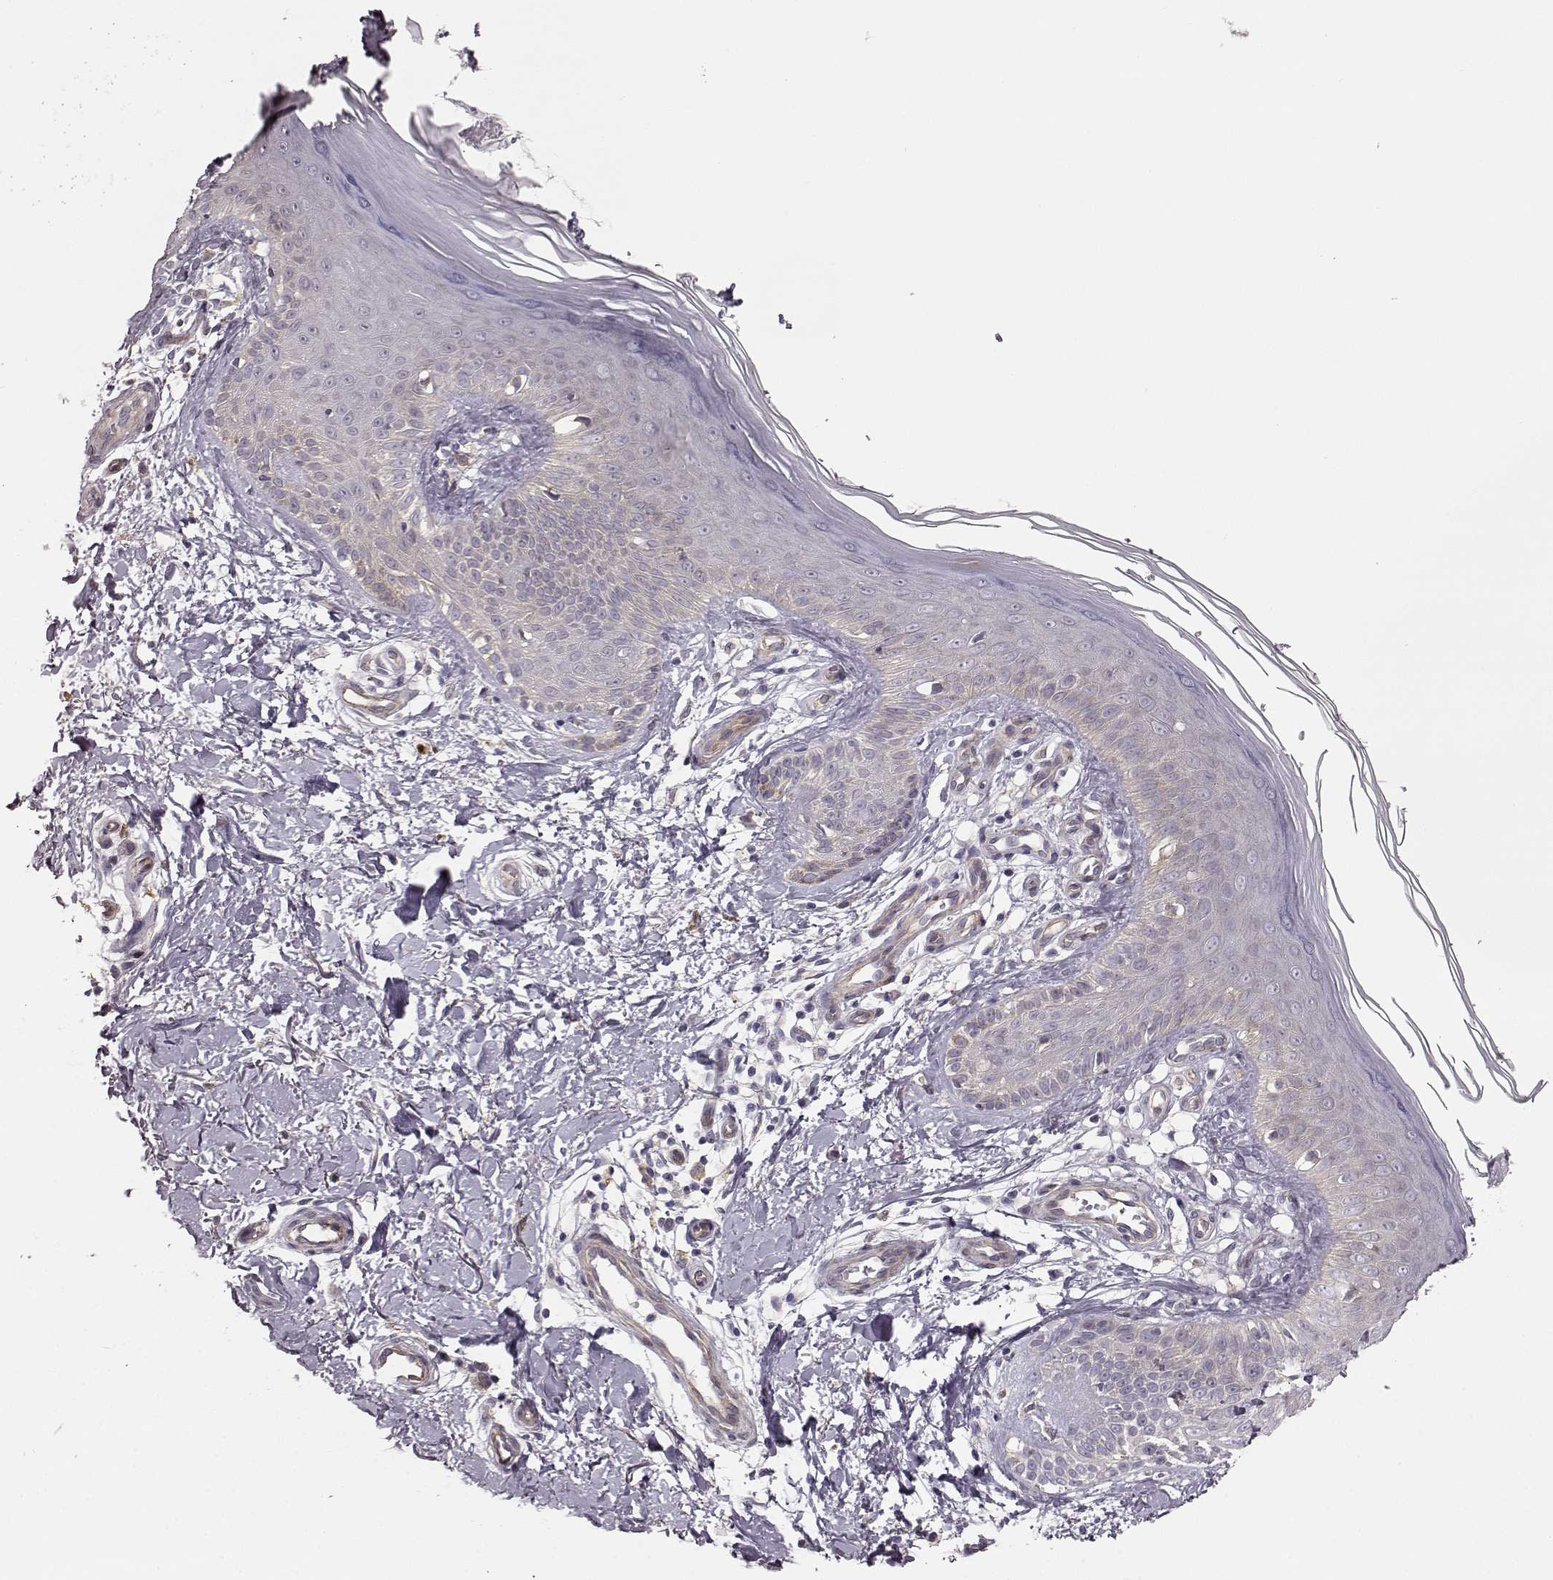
{"staining": {"intensity": "negative", "quantity": "none", "location": "none"}, "tissue": "skin", "cell_type": "Fibroblasts", "image_type": "normal", "snomed": [{"axis": "morphology", "description": "Normal tissue, NOS"}, {"axis": "morphology", "description": "Inflammation, NOS"}, {"axis": "morphology", "description": "Fibrosis, NOS"}, {"axis": "topography", "description": "Skin"}], "caption": "Immunohistochemical staining of normal skin demonstrates no significant expression in fibroblasts.", "gene": "GPR50", "patient": {"sex": "male", "age": 71}}